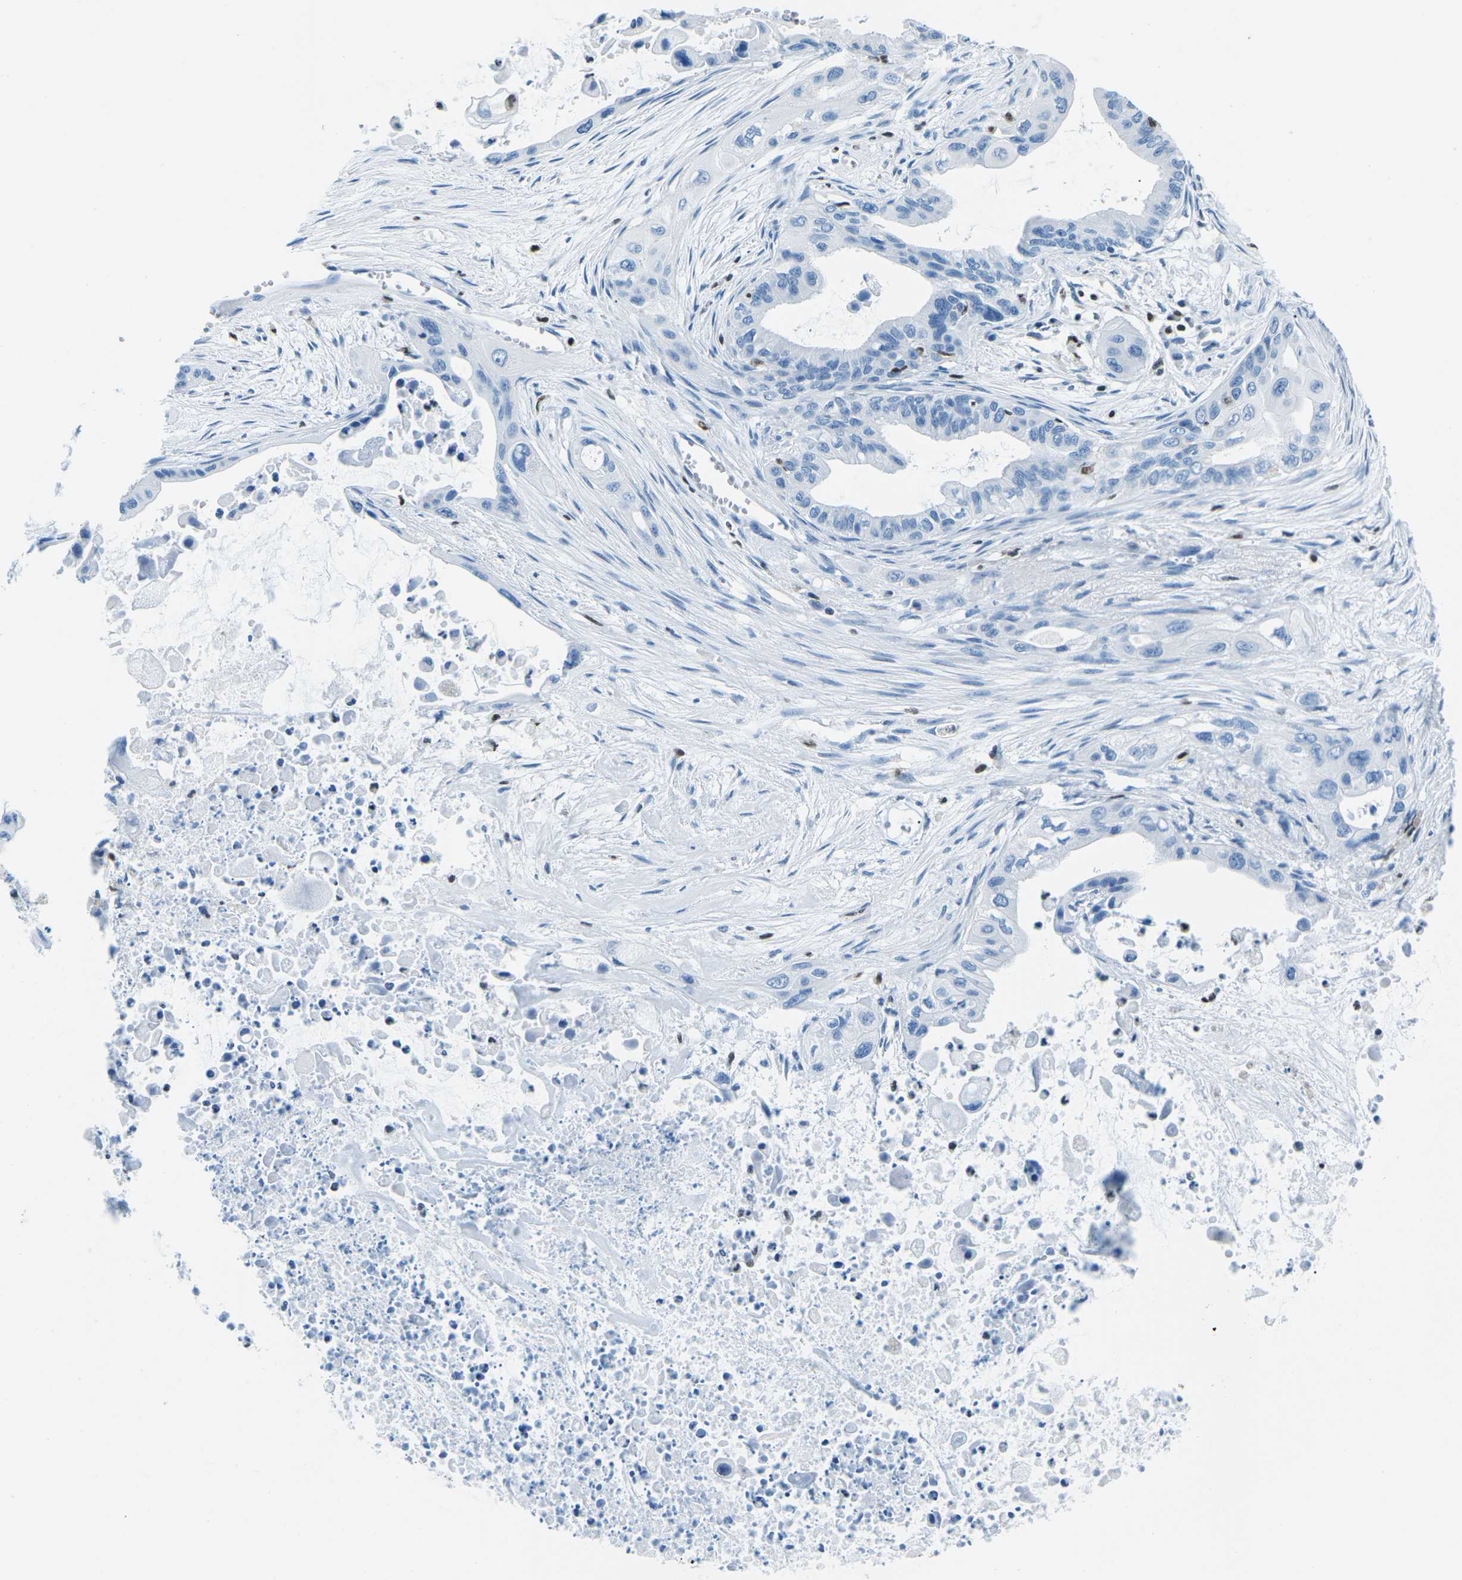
{"staining": {"intensity": "negative", "quantity": "none", "location": "none"}, "tissue": "pancreatic cancer", "cell_type": "Tumor cells", "image_type": "cancer", "snomed": [{"axis": "morphology", "description": "Adenocarcinoma, NOS"}, {"axis": "topography", "description": "Pancreas"}], "caption": "Pancreatic cancer stained for a protein using IHC displays no expression tumor cells.", "gene": "CELF2", "patient": {"sex": "male", "age": 73}}